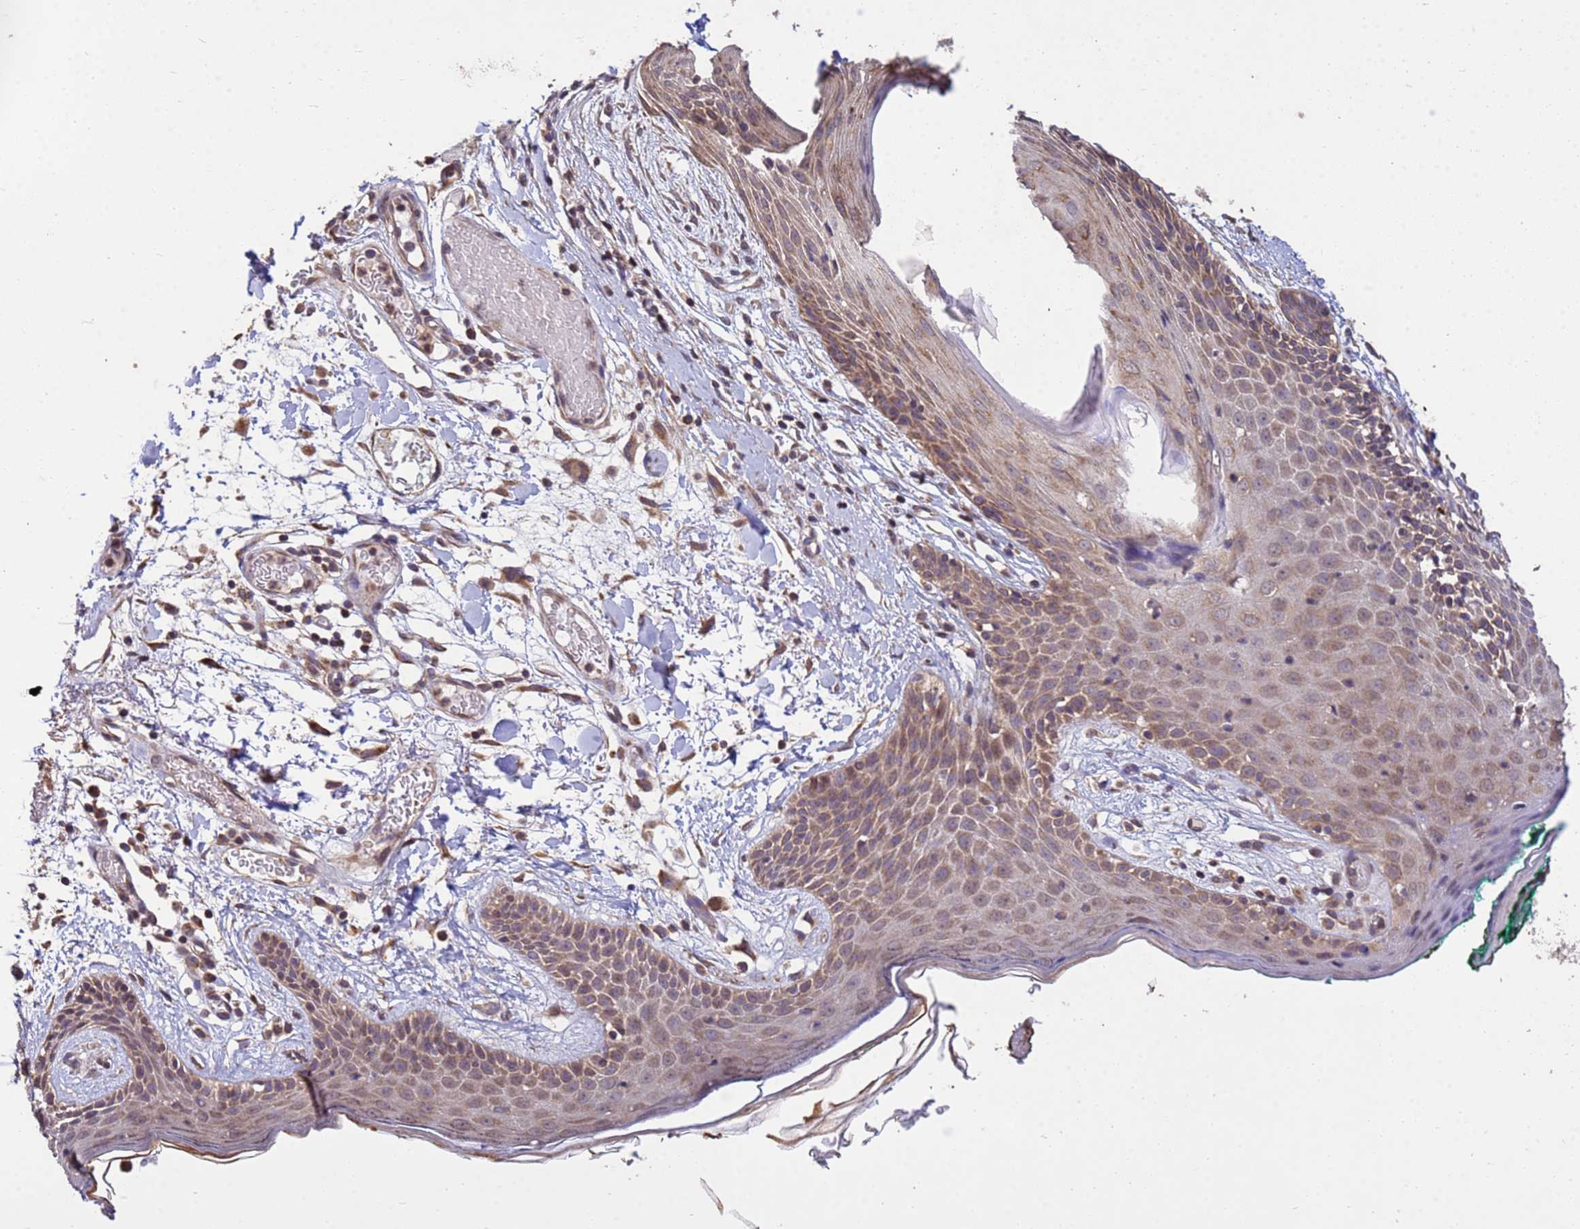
{"staining": {"intensity": "moderate", "quantity": ">75%", "location": "cytoplasmic/membranous"}, "tissue": "skin", "cell_type": "Fibroblasts", "image_type": "normal", "snomed": [{"axis": "morphology", "description": "Normal tissue, NOS"}, {"axis": "topography", "description": "Skin"}], "caption": "Protein expression analysis of unremarkable human skin reveals moderate cytoplasmic/membranous expression in about >75% of fibroblasts. (Brightfield microscopy of DAB IHC at high magnification).", "gene": "P2RX7", "patient": {"sex": "male", "age": 79}}